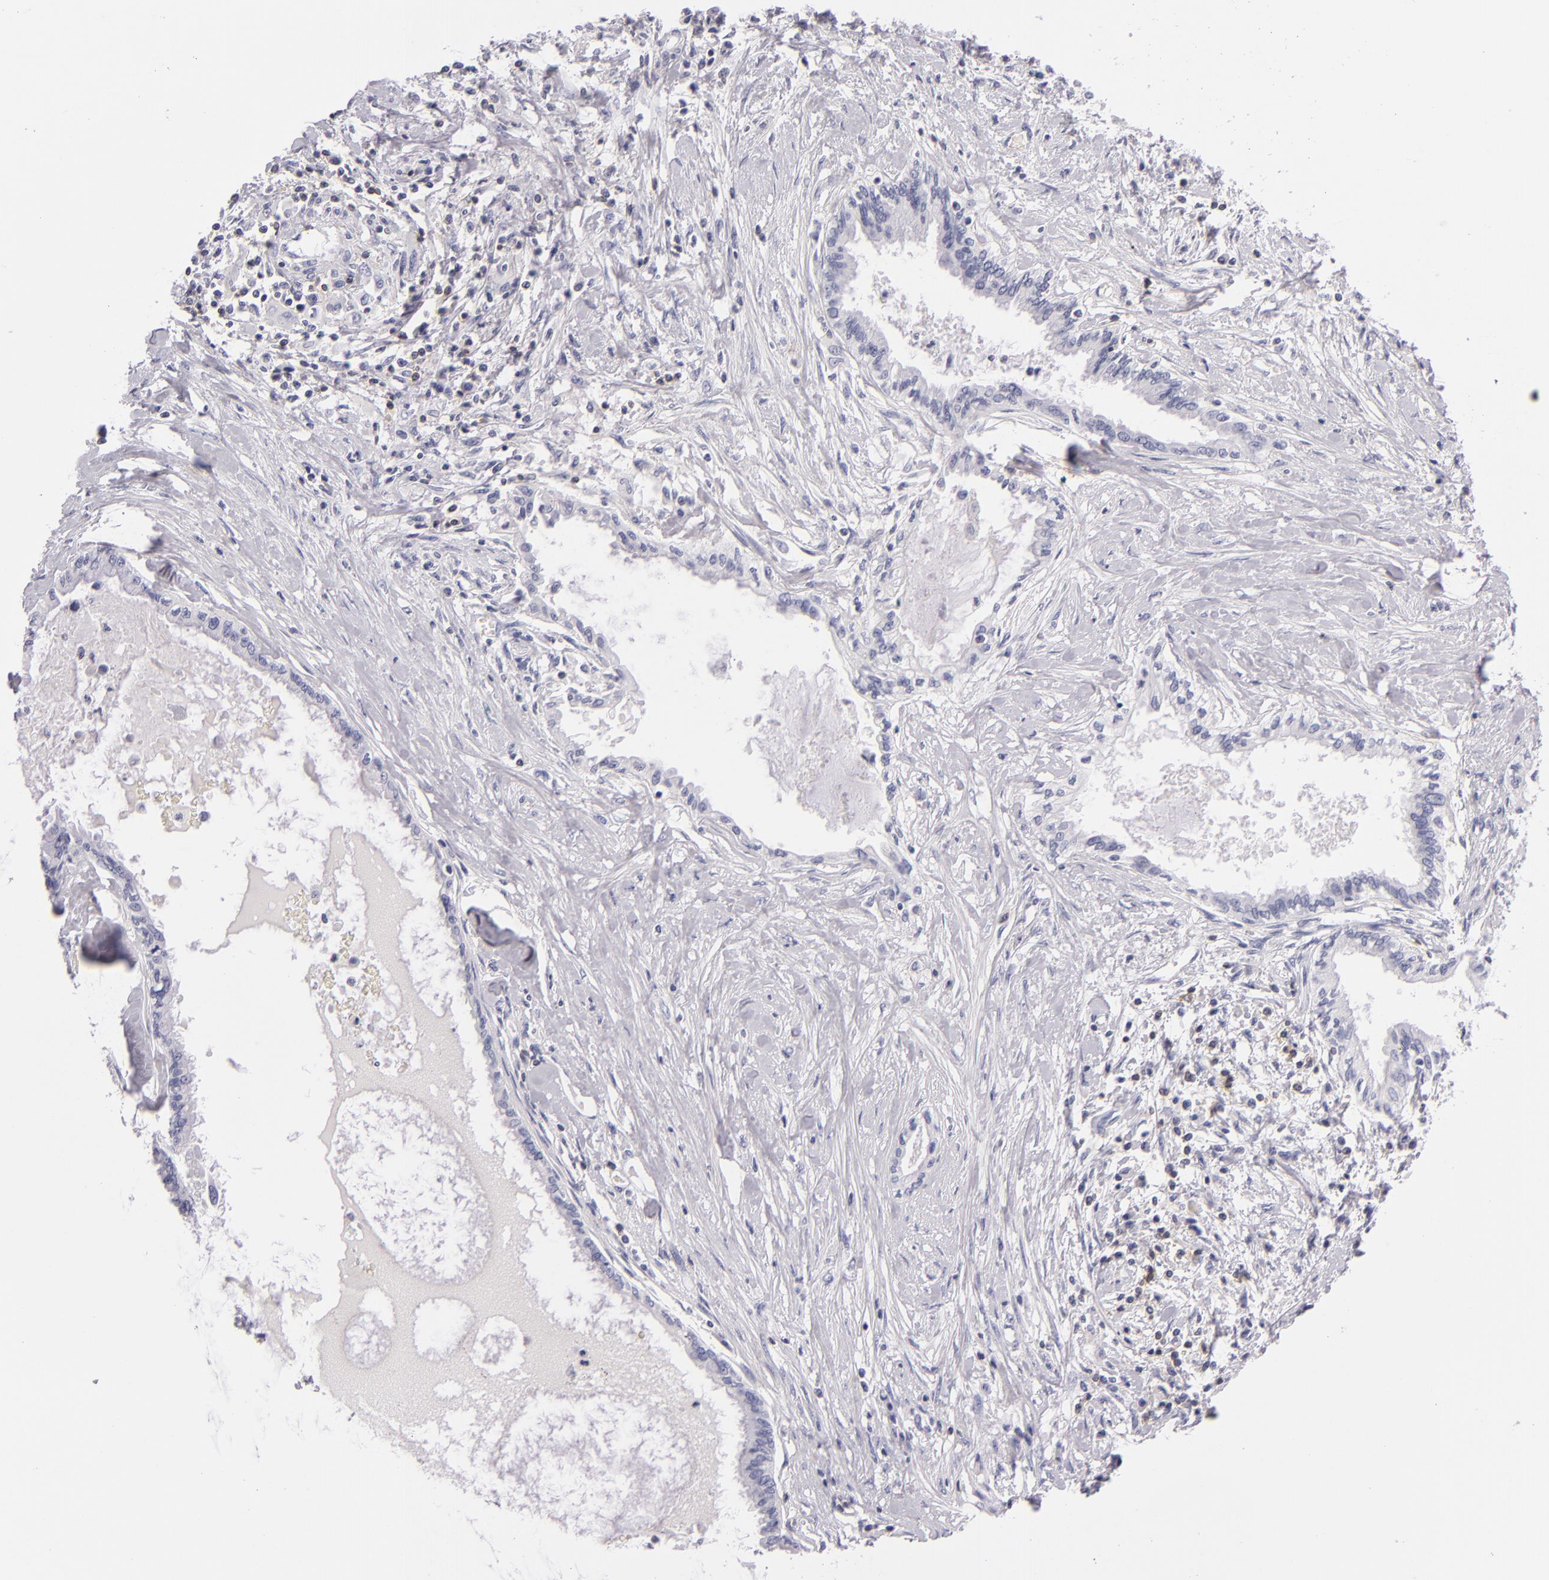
{"staining": {"intensity": "negative", "quantity": "none", "location": "none"}, "tissue": "pancreatic cancer", "cell_type": "Tumor cells", "image_type": "cancer", "snomed": [{"axis": "morphology", "description": "Adenocarcinoma, NOS"}, {"axis": "topography", "description": "Pancreas"}], "caption": "Protein analysis of pancreatic cancer displays no significant positivity in tumor cells. (Brightfield microscopy of DAB immunohistochemistry at high magnification).", "gene": "CD48", "patient": {"sex": "female", "age": 64}}